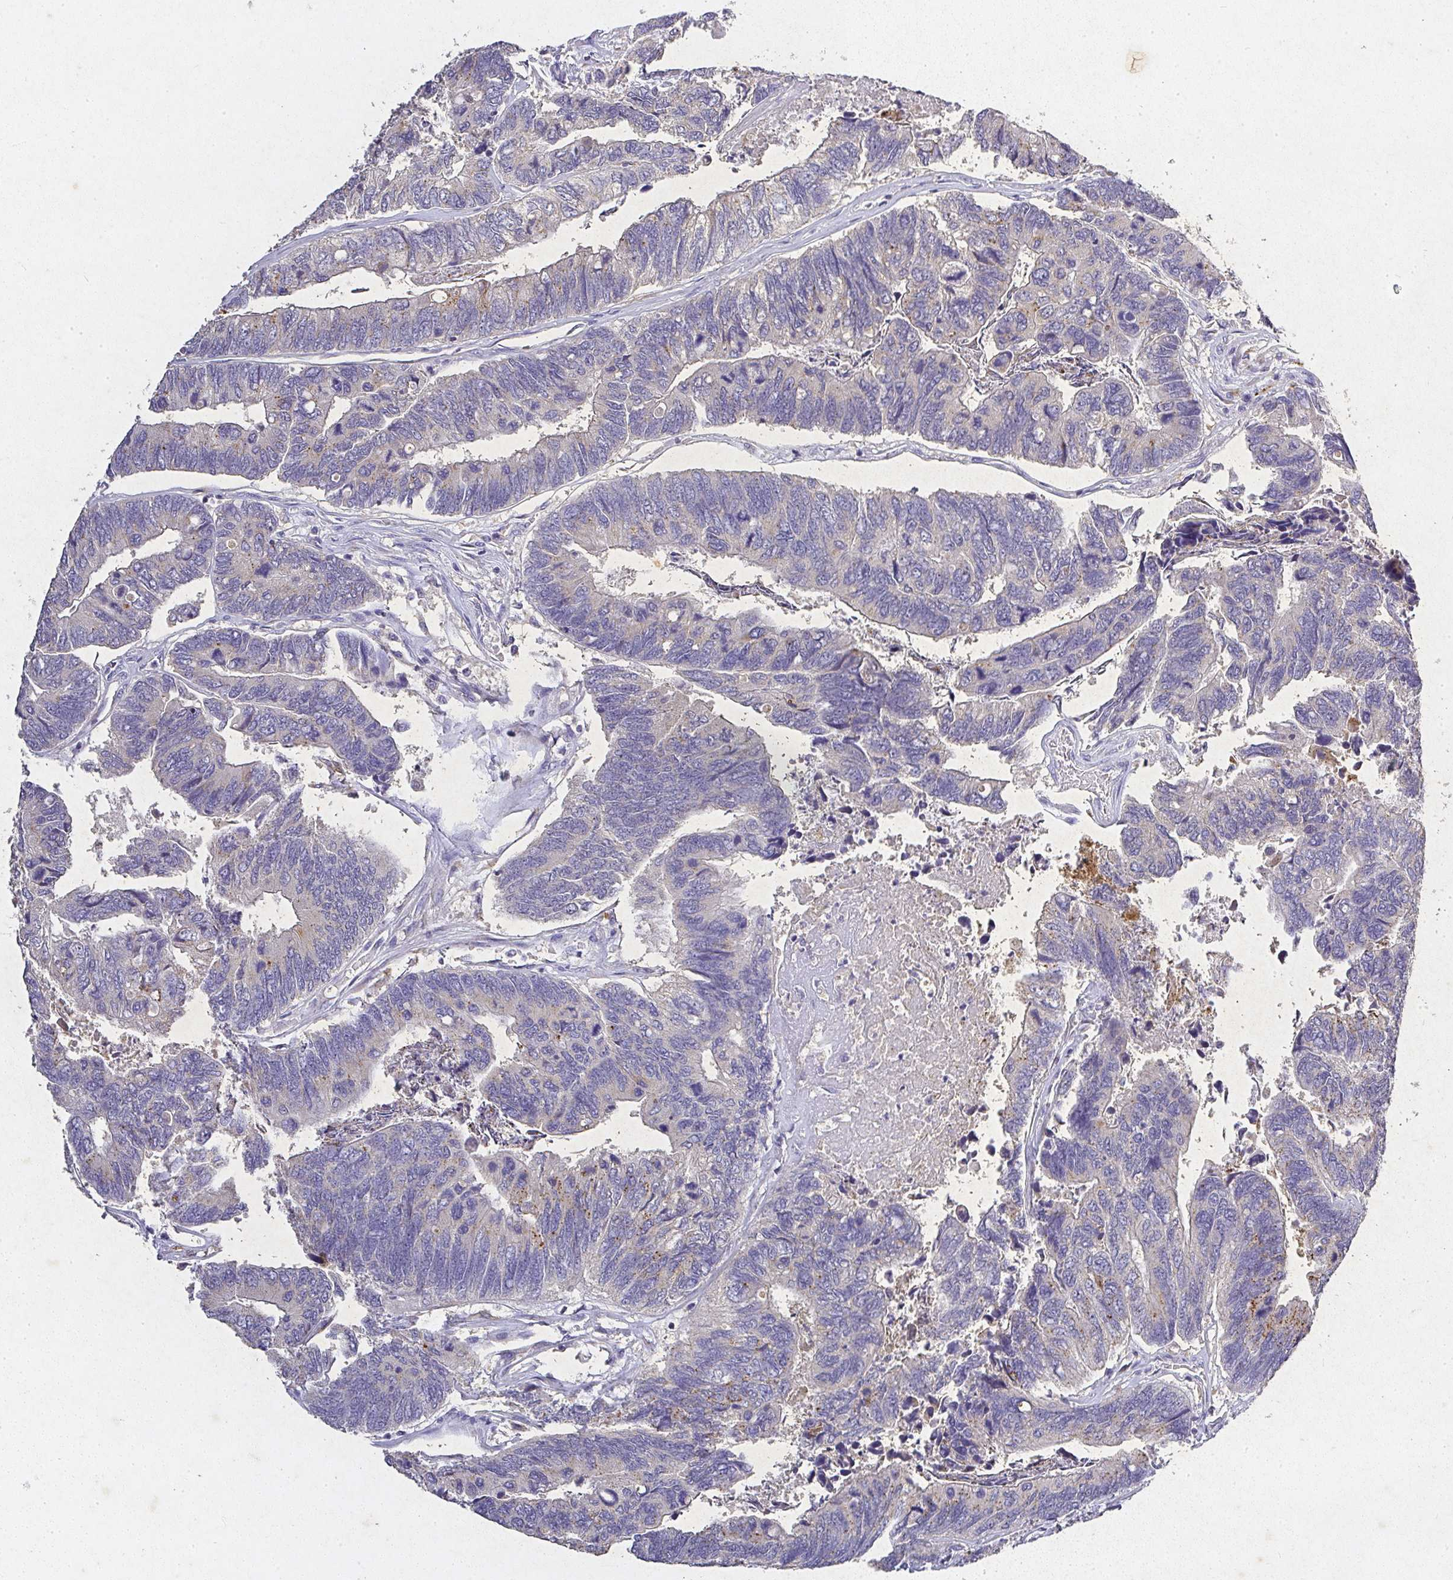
{"staining": {"intensity": "moderate", "quantity": "<25%", "location": "cytoplasmic/membranous"}, "tissue": "colorectal cancer", "cell_type": "Tumor cells", "image_type": "cancer", "snomed": [{"axis": "morphology", "description": "Adenocarcinoma, NOS"}, {"axis": "topography", "description": "Colon"}], "caption": "Immunohistochemistry (IHC) photomicrograph of neoplastic tissue: human adenocarcinoma (colorectal) stained using immunohistochemistry displays low levels of moderate protein expression localized specifically in the cytoplasmic/membranous of tumor cells, appearing as a cytoplasmic/membranous brown color.", "gene": "RPS2", "patient": {"sex": "female", "age": 67}}